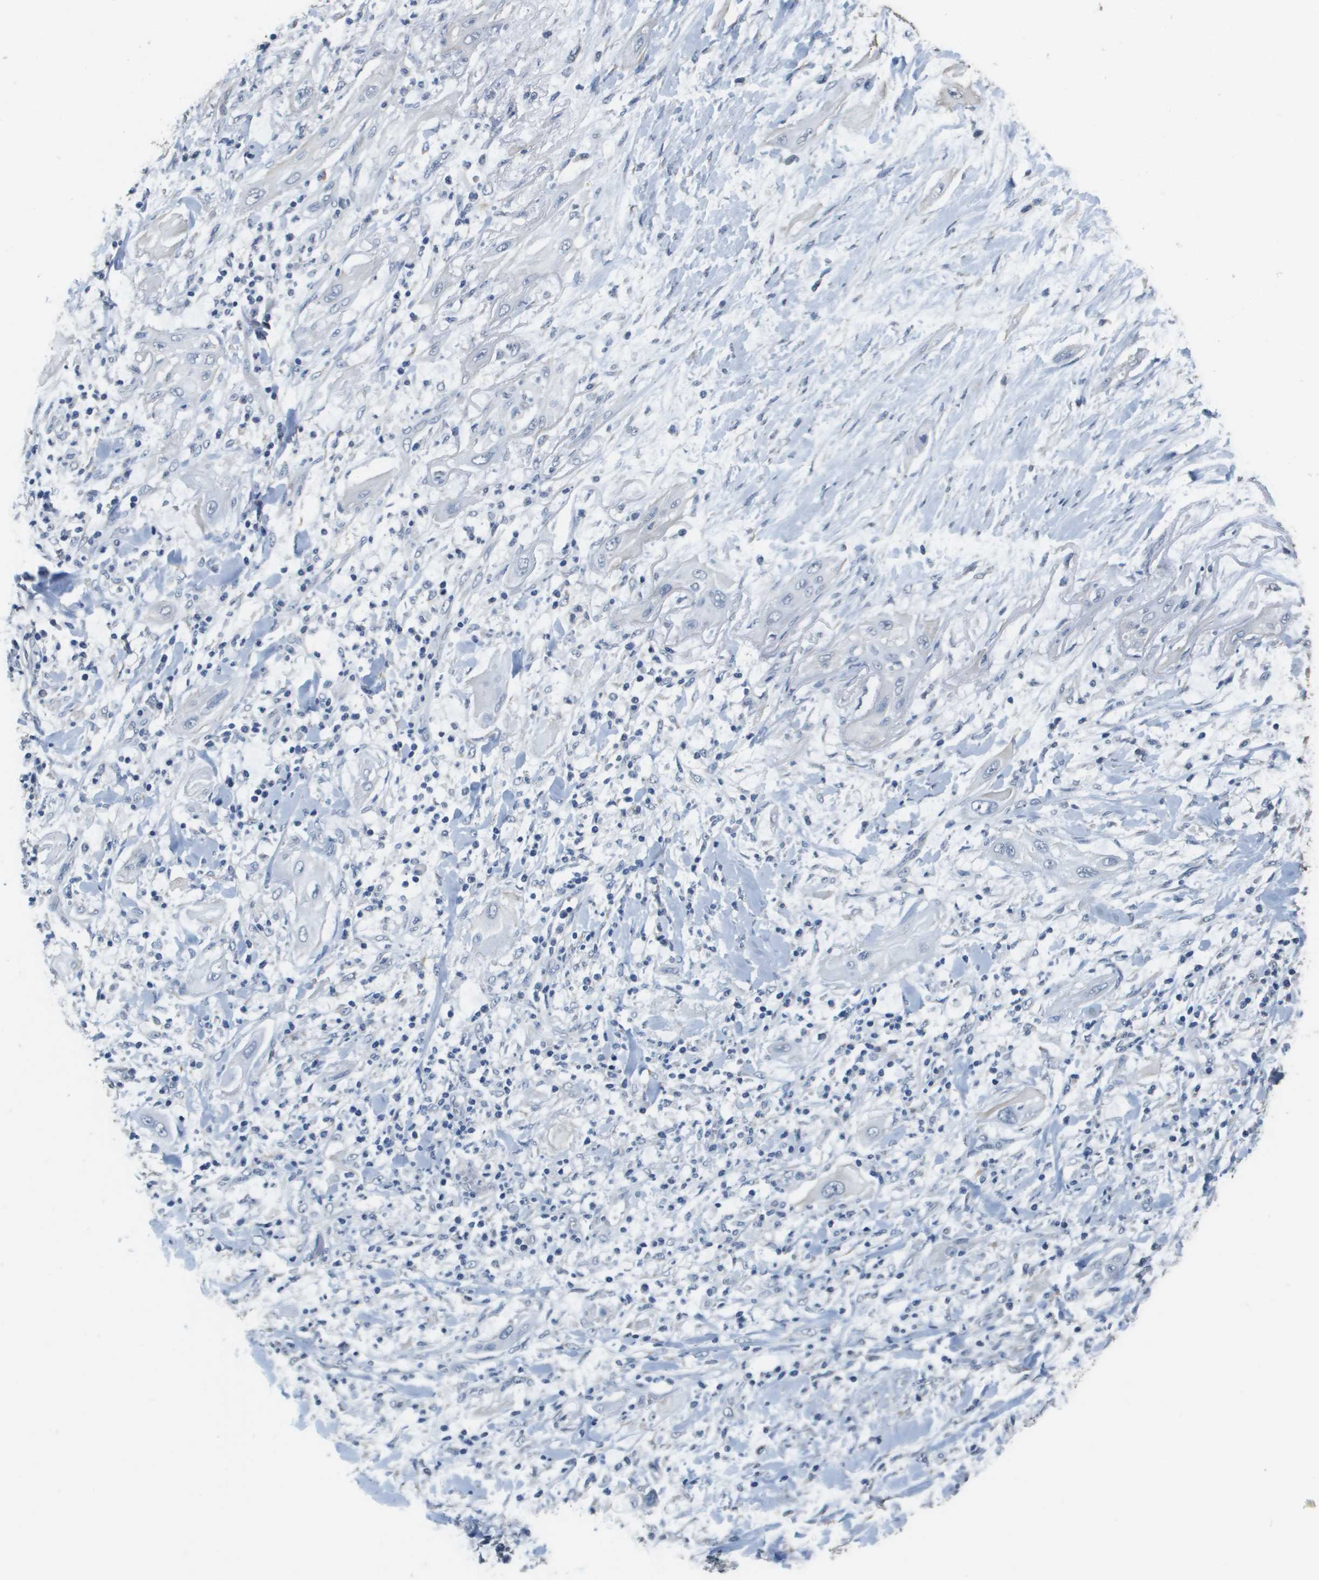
{"staining": {"intensity": "negative", "quantity": "none", "location": "none"}, "tissue": "lung cancer", "cell_type": "Tumor cells", "image_type": "cancer", "snomed": [{"axis": "morphology", "description": "Squamous cell carcinoma, NOS"}, {"axis": "topography", "description": "Lung"}], "caption": "Tumor cells show no significant positivity in lung squamous cell carcinoma. The staining was performed using DAB (3,3'-diaminobenzidine) to visualize the protein expression in brown, while the nuclei were stained in blue with hematoxylin (Magnification: 20x).", "gene": "MT3", "patient": {"sex": "female", "age": 47}}